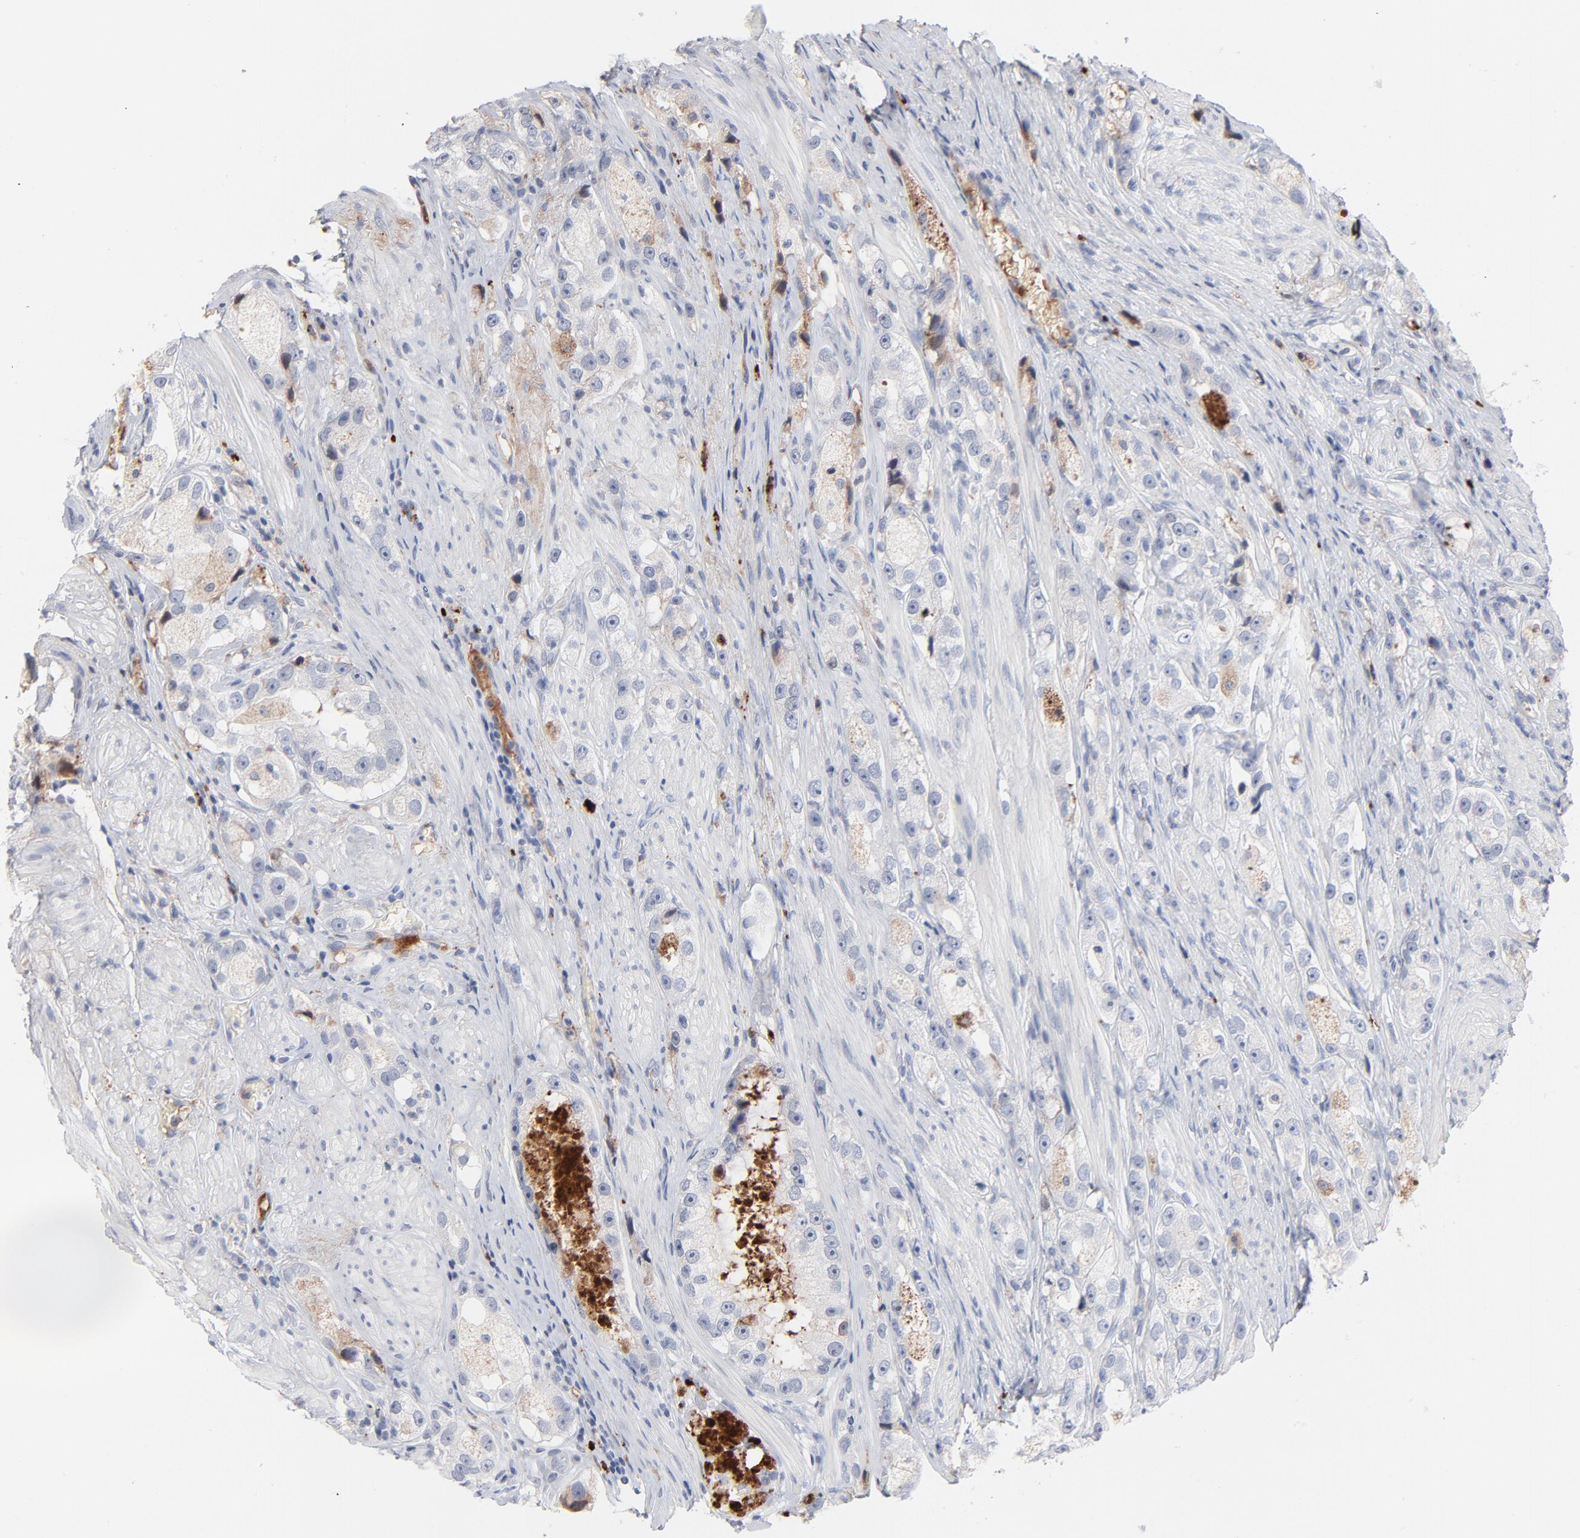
{"staining": {"intensity": "negative", "quantity": "none", "location": "none"}, "tissue": "prostate cancer", "cell_type": "Tumor cells", "image_type": "cancer", "snomed": [{"axis": "morphology", "description": "Adenocarcinoma, High grade"}, {"axis": "topography", "description": "Prostate"}], "caption": "Micrograph shows no significant protein expression in tumor cells of prostate high-grade adenocarcinoma.", "gene": "SERPINA4", "patient": {"sex": "male", "age": 63}}